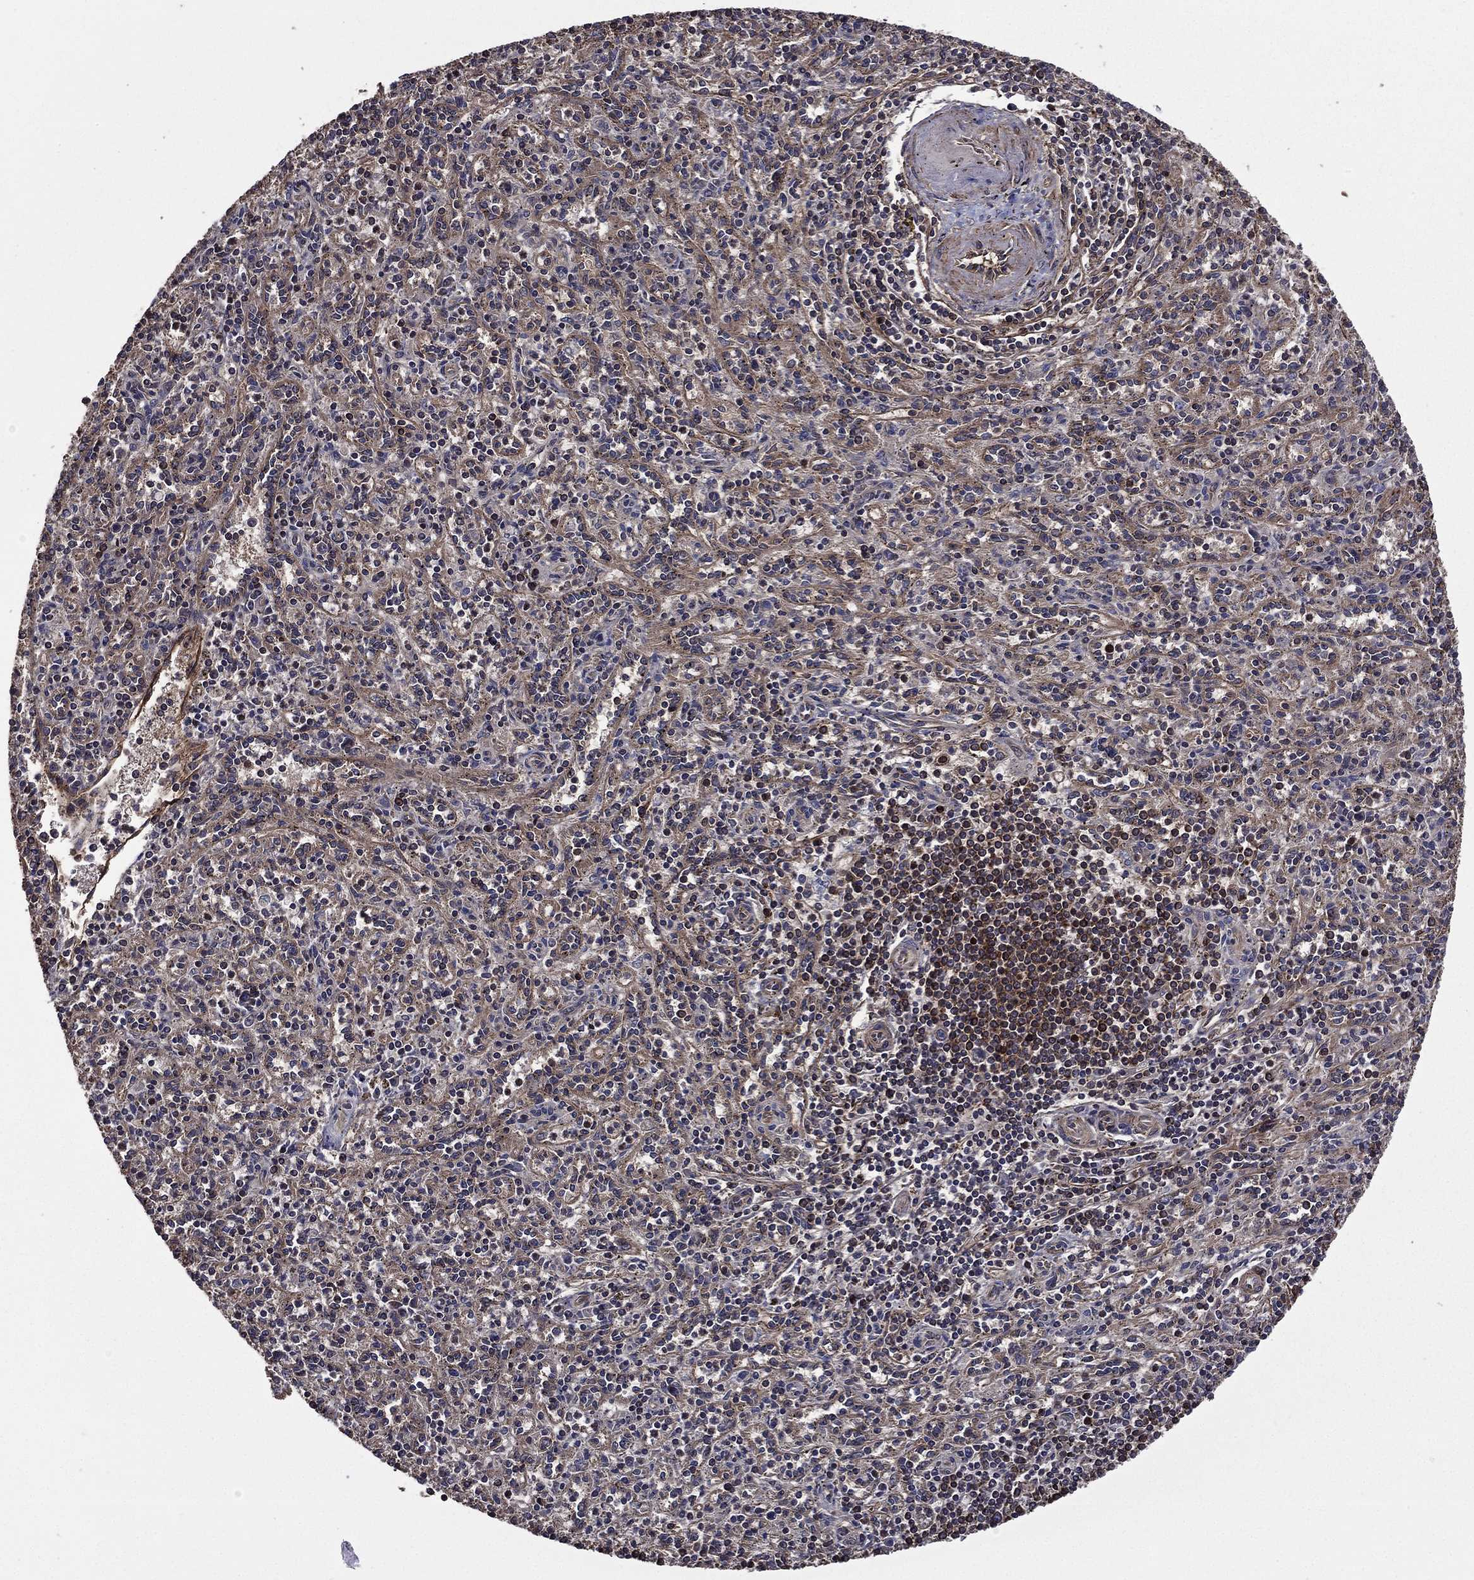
{"staining": {"intensity": "negative", "quantity": "none", "location": "none"}, "tissue": "spleen", "cell_type": "Cells in red pulp", "image_type": "normal", "snomed": [{"axis": "morphology", "description": "Normal tissue, NOS"}, {"axis": "topography", "description": "Spleen"}], "caption": "An immunohistochemistry image of normal spleen is shown. There is no staining in cells in red pulp of spleen. (DAB (3,3'-diaminobenzidine) immunohistochemistry visualized using brightfield microscopy, high magnification).", "gene": "PLPP3", "patient": {"sex": "male", "age": 69}}